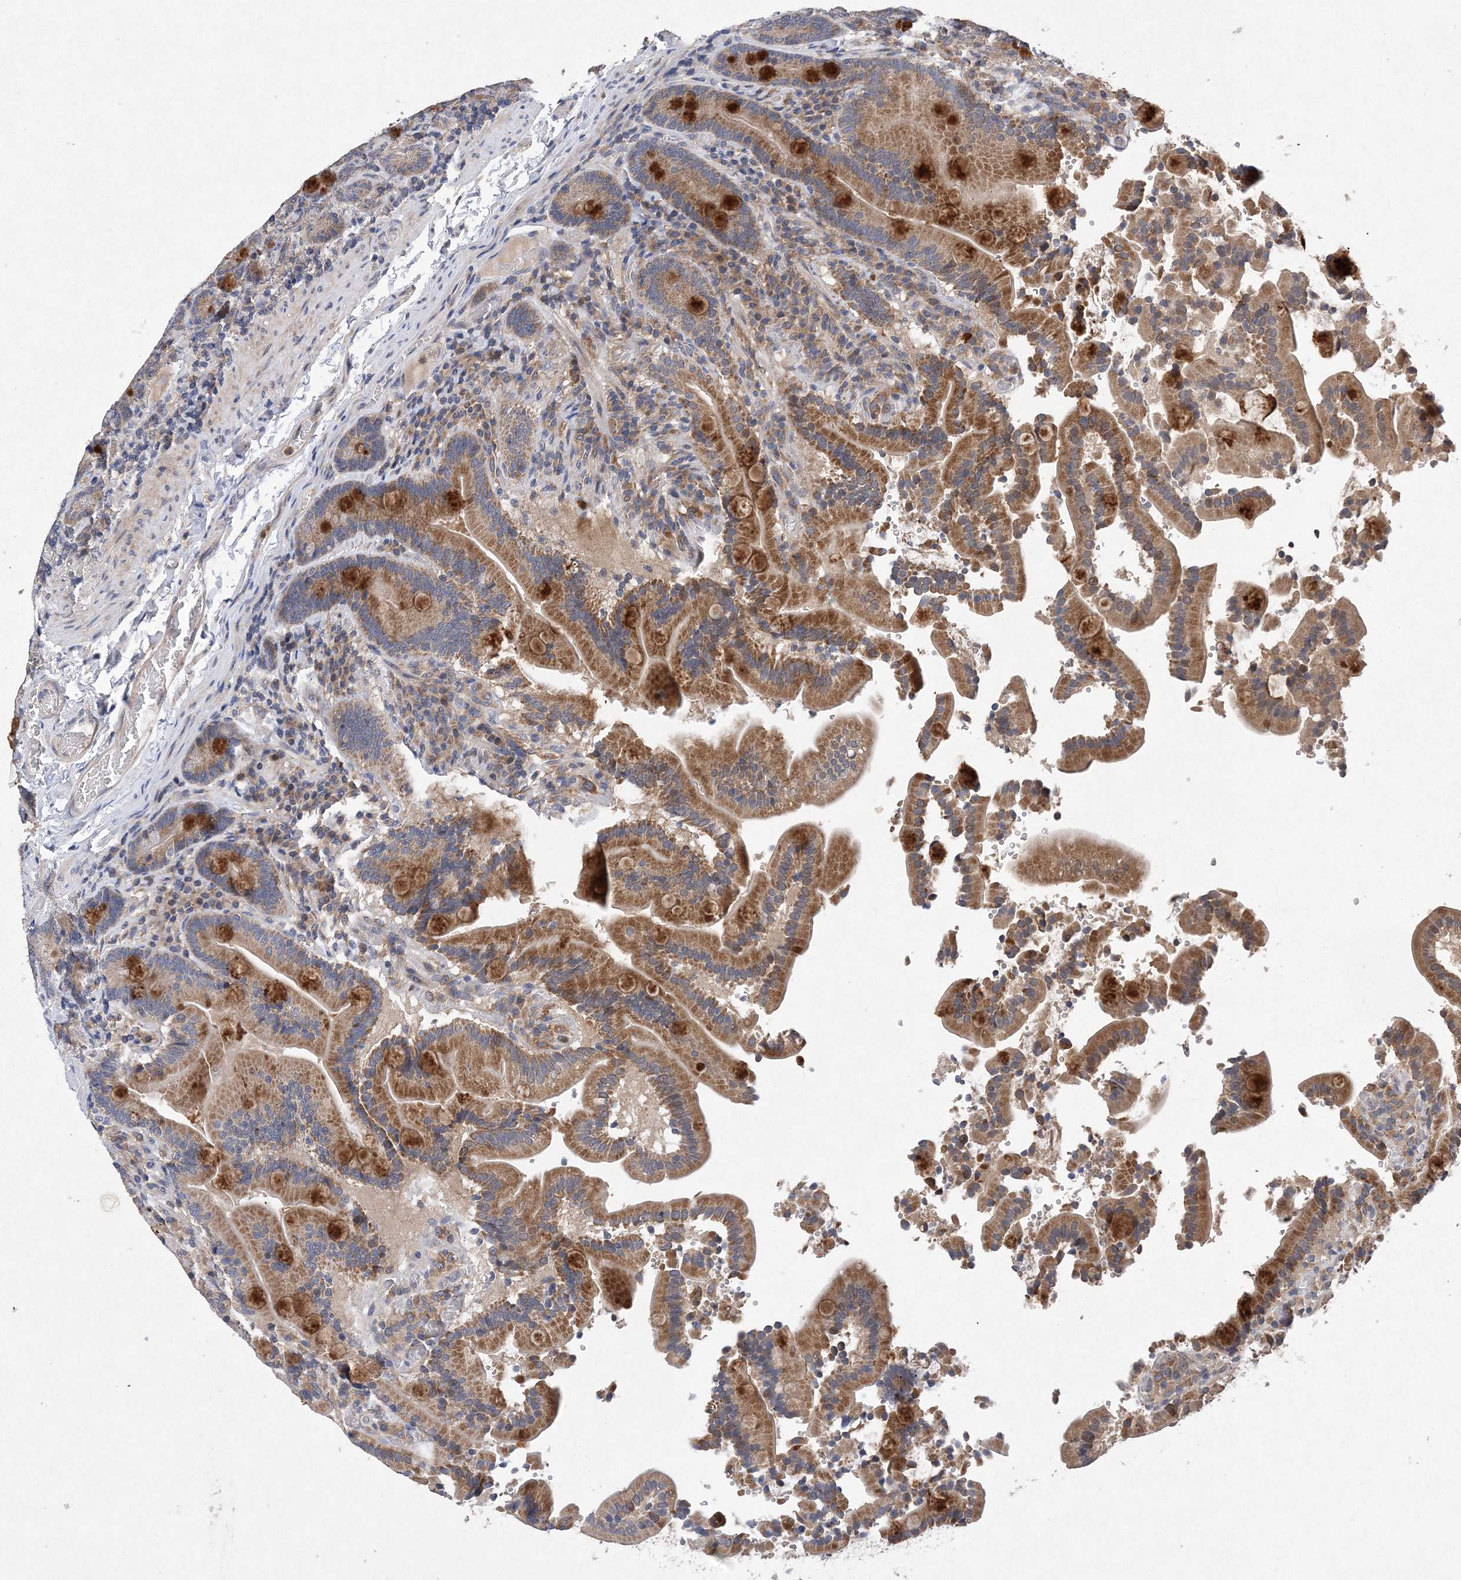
{"staining": {"intensity": "moderate", "quantity": ">75%", "location": "cytoplasmic/membranous"}, "tissue": "duodenum", "cell_type": "Glandular cells", "image_type": "normal", "snomed": [{"axis": "morphology", "description": "Normal tissue, NOS"}, {"axis": "topography", "description": "Duodenum"}], "caption": "Immunohistochemistry (DAB (3,3'-diaminobenzidine)) staining of benign human duodenum reveals moderate cytoplasmic/membranous protein positivity in about >75% of glandular cells. (DAB (3,3'-diaminobenzidine) = brown stain, brightfield microscopy at high magnification).", "gene": "PROSER1", "patient": {"sex": "female", "age": 62}}